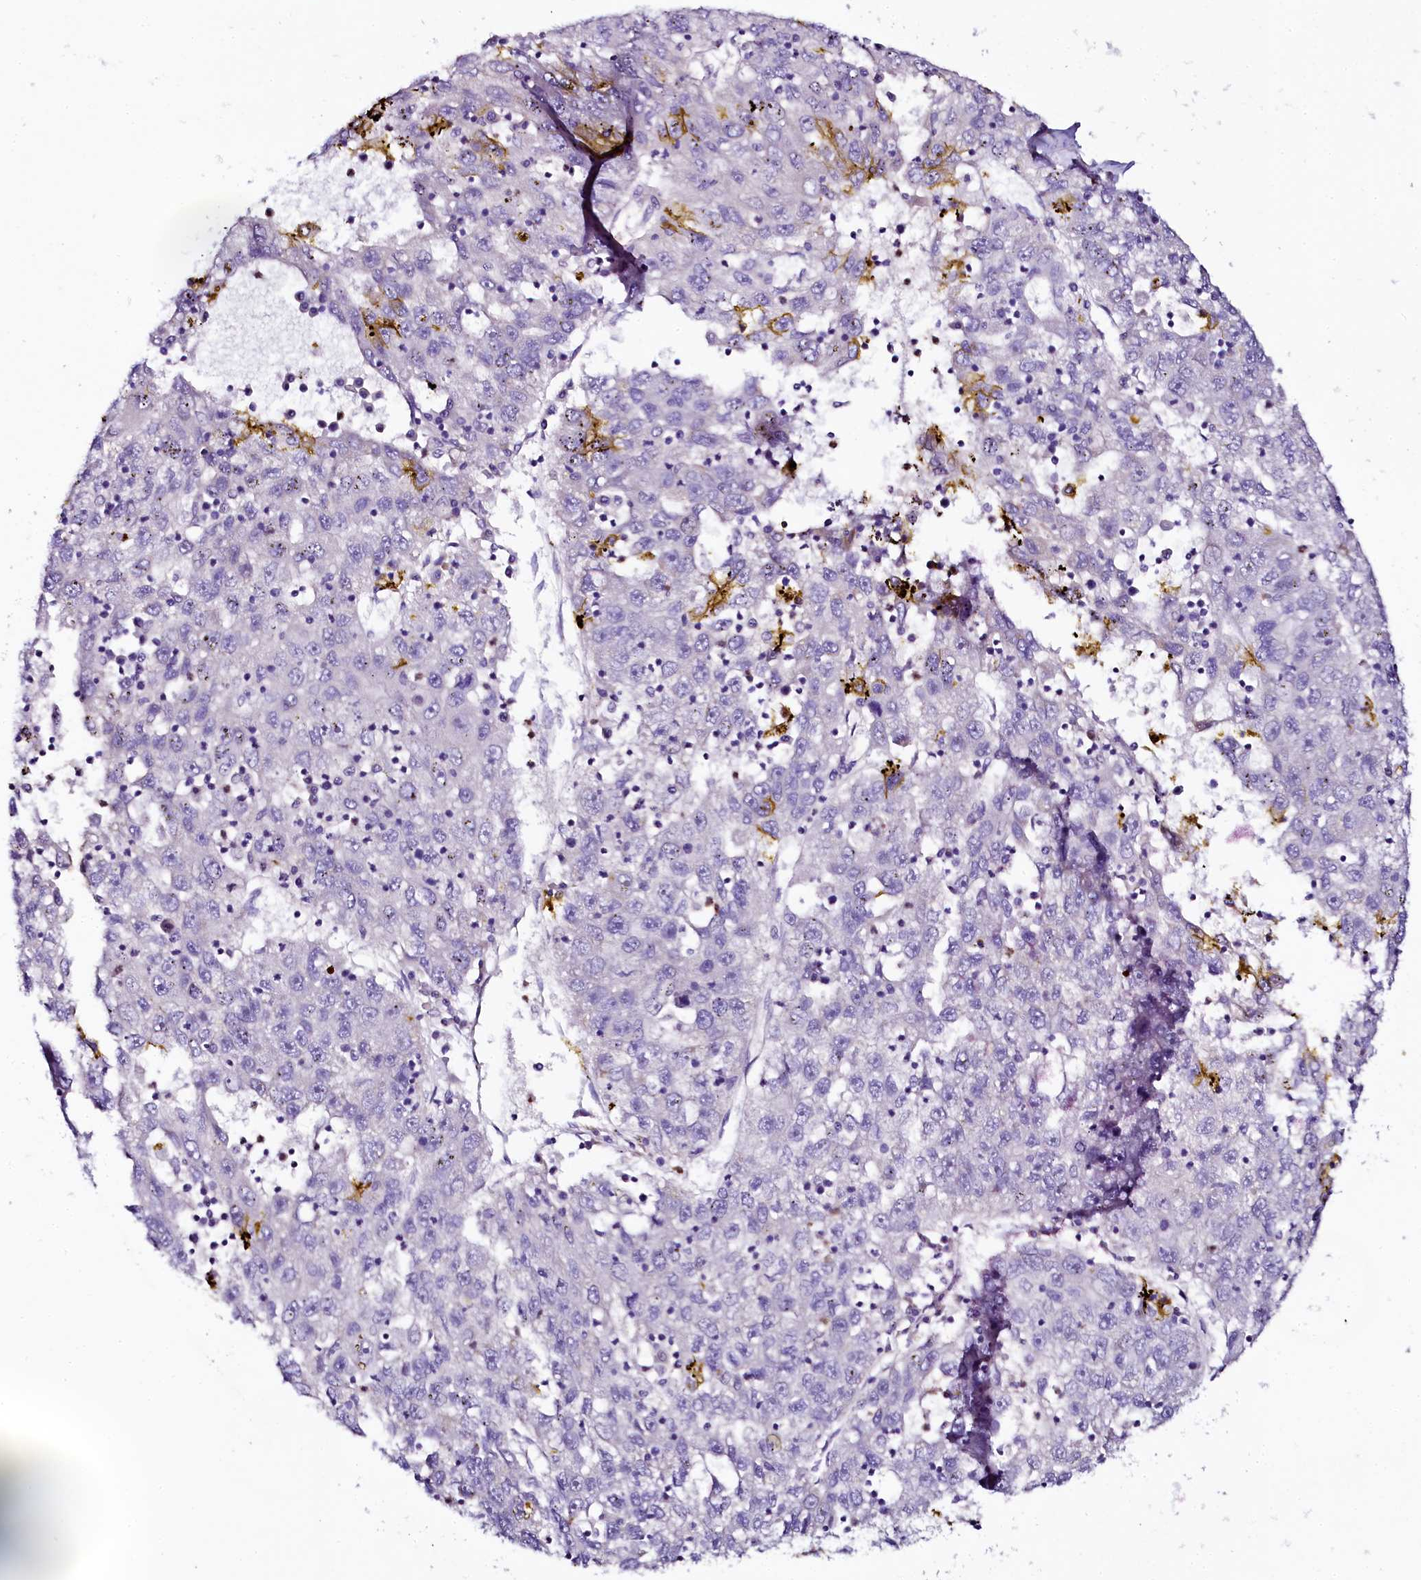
{"staining": {"intensity": "negative", "quantity": "none", "location": "none"}, "tissue": "liver cancer", "cell_type": "Tumor cells", "image_type": "cancer", "snomed": [{"axis": "morphology", "description": "Carcinoma, Hepatocellular, NOS"}, {"axis": "topography", "description": "Liver"}], "caption": "This is an IHC image of hepatocellular carcinoma (liver). There is no staining in tumor cells.", "gene": "NAA16", "patient": {"sex": "male", "age": 49}}